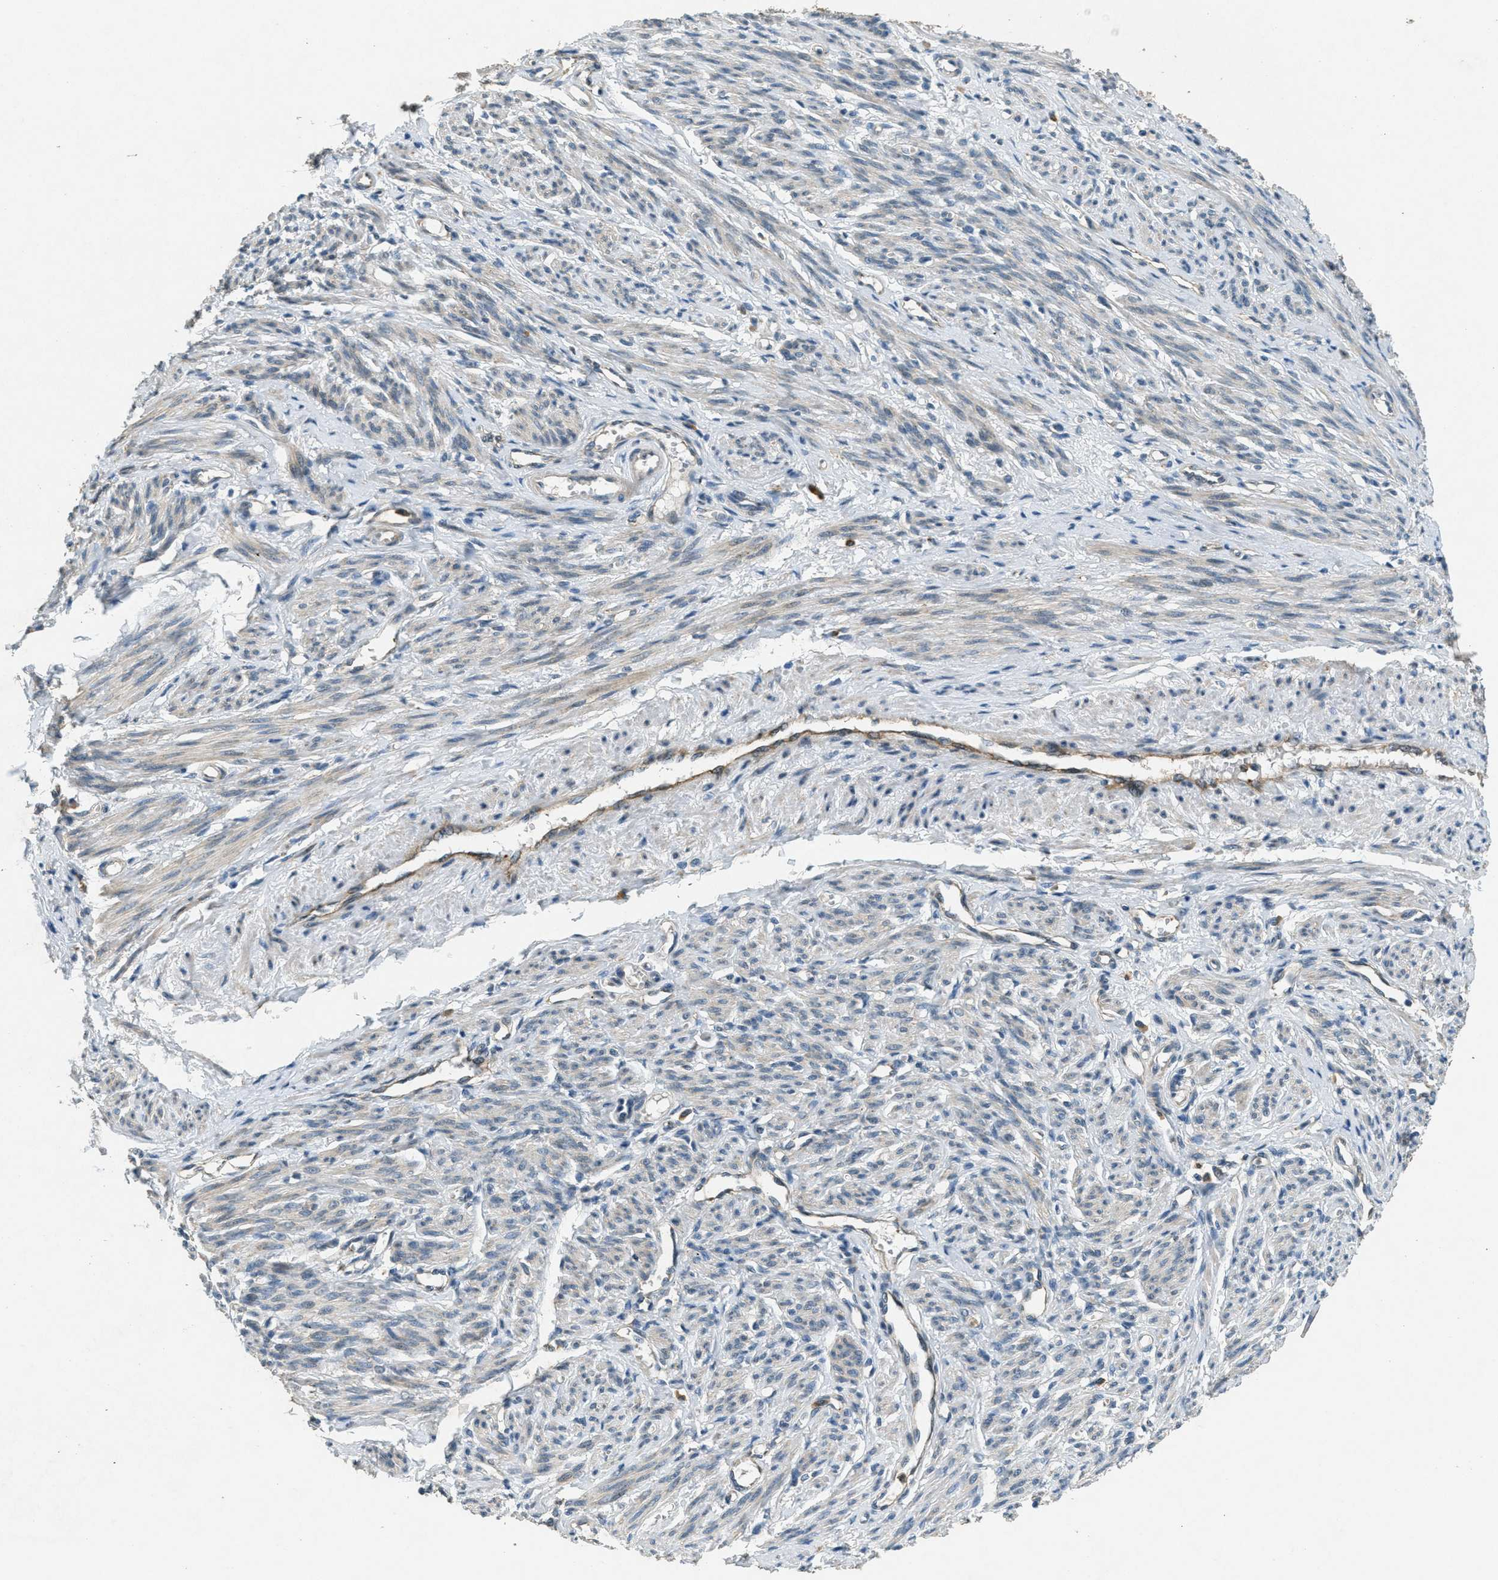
{"staining": {"intensity": "weak", "quantity": ">75%", "location": "cytoplasmic/membranous"}, "tissue": "smooth muscle", "cell_type": "Smooth muscle cells", "image_type": "normal", "snomed": [{"axis": "morphology", "description": "Normal tissue, NOS"}, {"axis": "topography", "description": "Smooth muscle"}], "caption": "About >75% of smooth muscle cells in normal smooth muscle exhibit weak cytoplasmic/membranous protein positivity as visualized by brown immunohistochemical staining.", "gene": "RAB3D", "patient": {"sex": "female", "age": 65}}